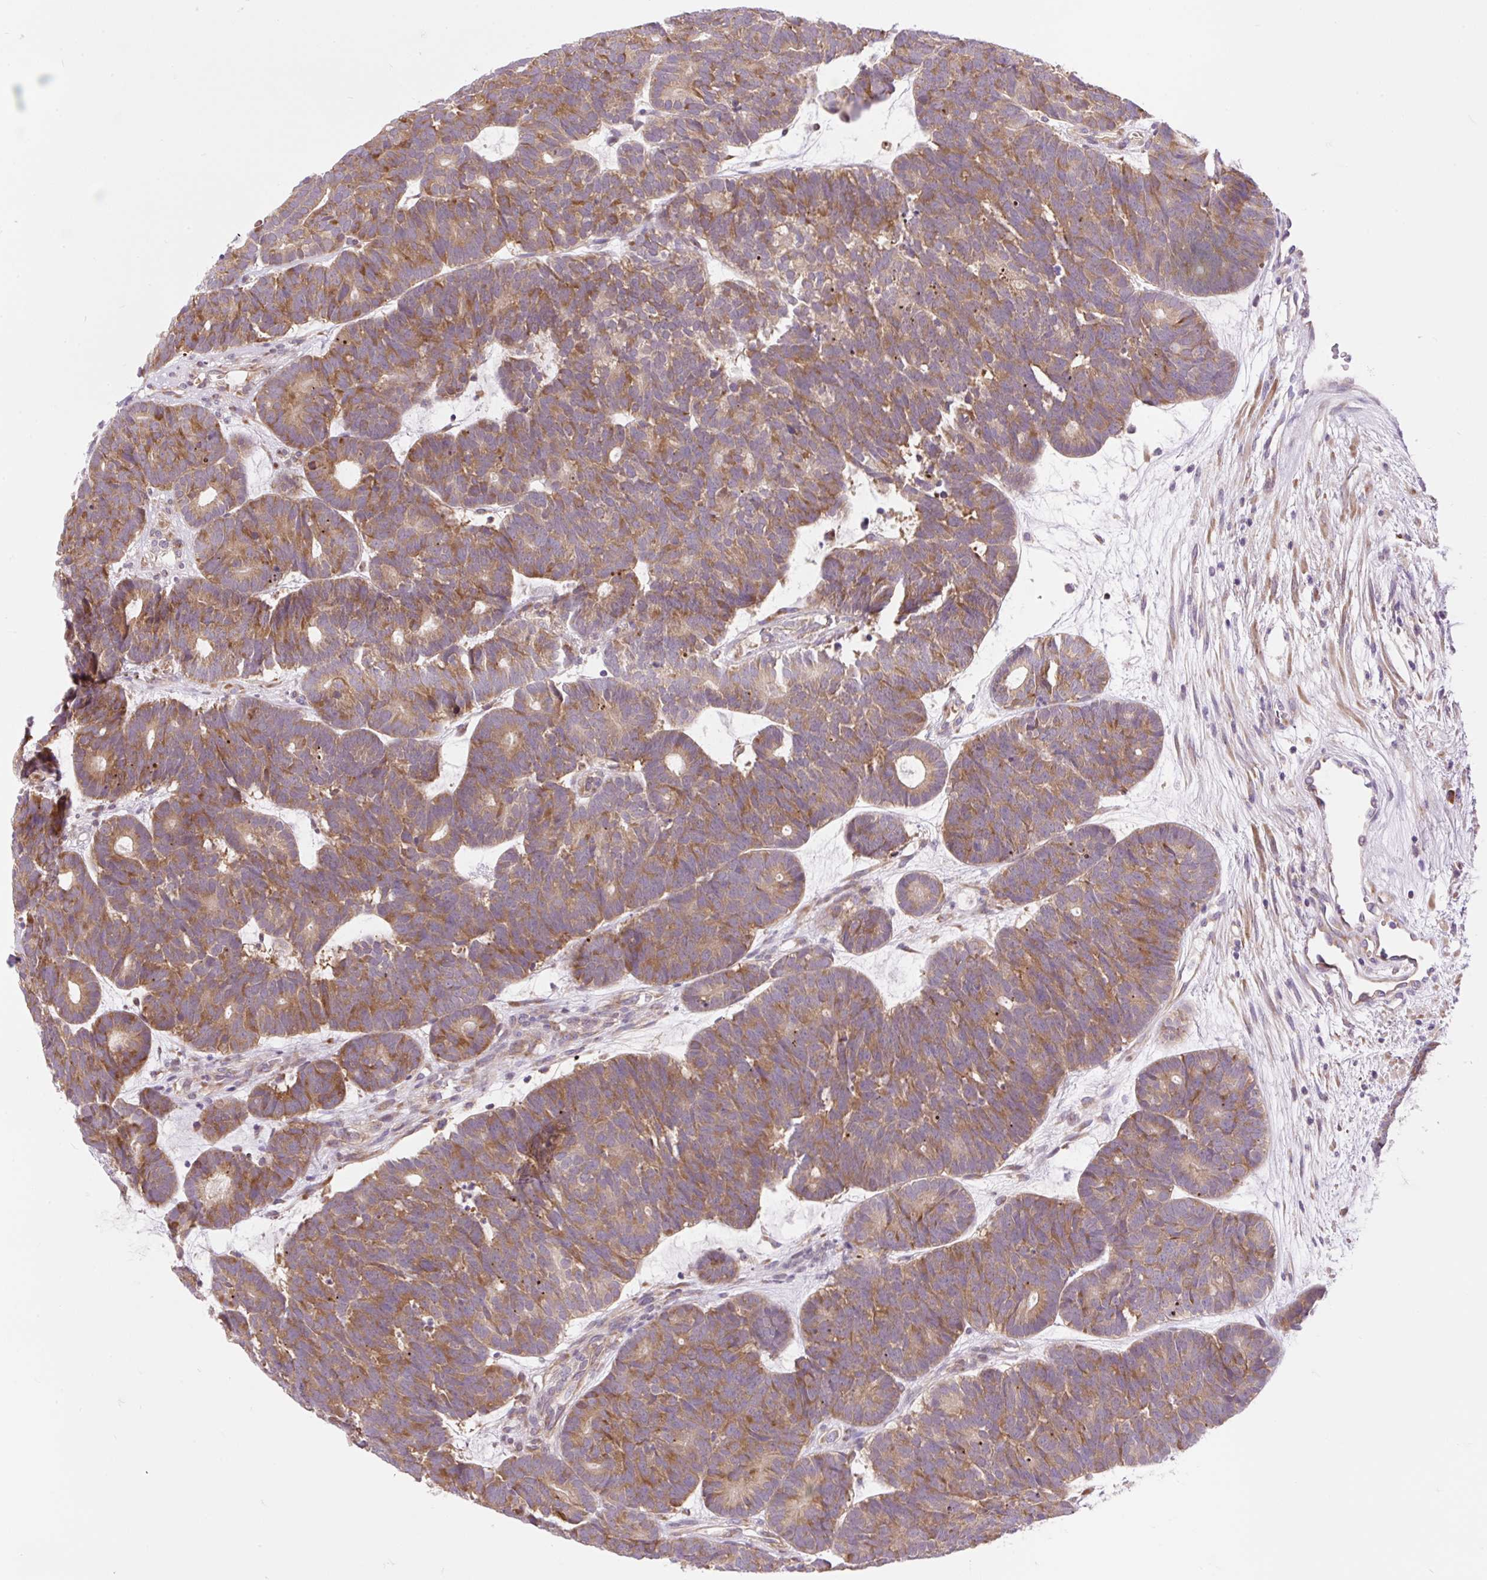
{"staining": {"intensity": "moderate", "quantity": ">75%", "location": "cytoplasmic/membranous"}, "tissue": "head and neck cancer", "cell_type": "Tumor cells", "image_type": "cancer", "snomed": [{"axis": "morphology", "description": "Adenocarcinoma, NOS"}, {"axis": "topography", "description": "Head-Neck"}], "caption": "High-magnification brightfield microscopy of head and neck cancer stained with DAB (brown) and counterstained with hematoxylin (blue). tumor cells exhibit moderate cytoplasmic/membranous staining is seen in about>75% of cells.", "gene": "GPR45", "patient": {"sex": "female", "age": 81}}